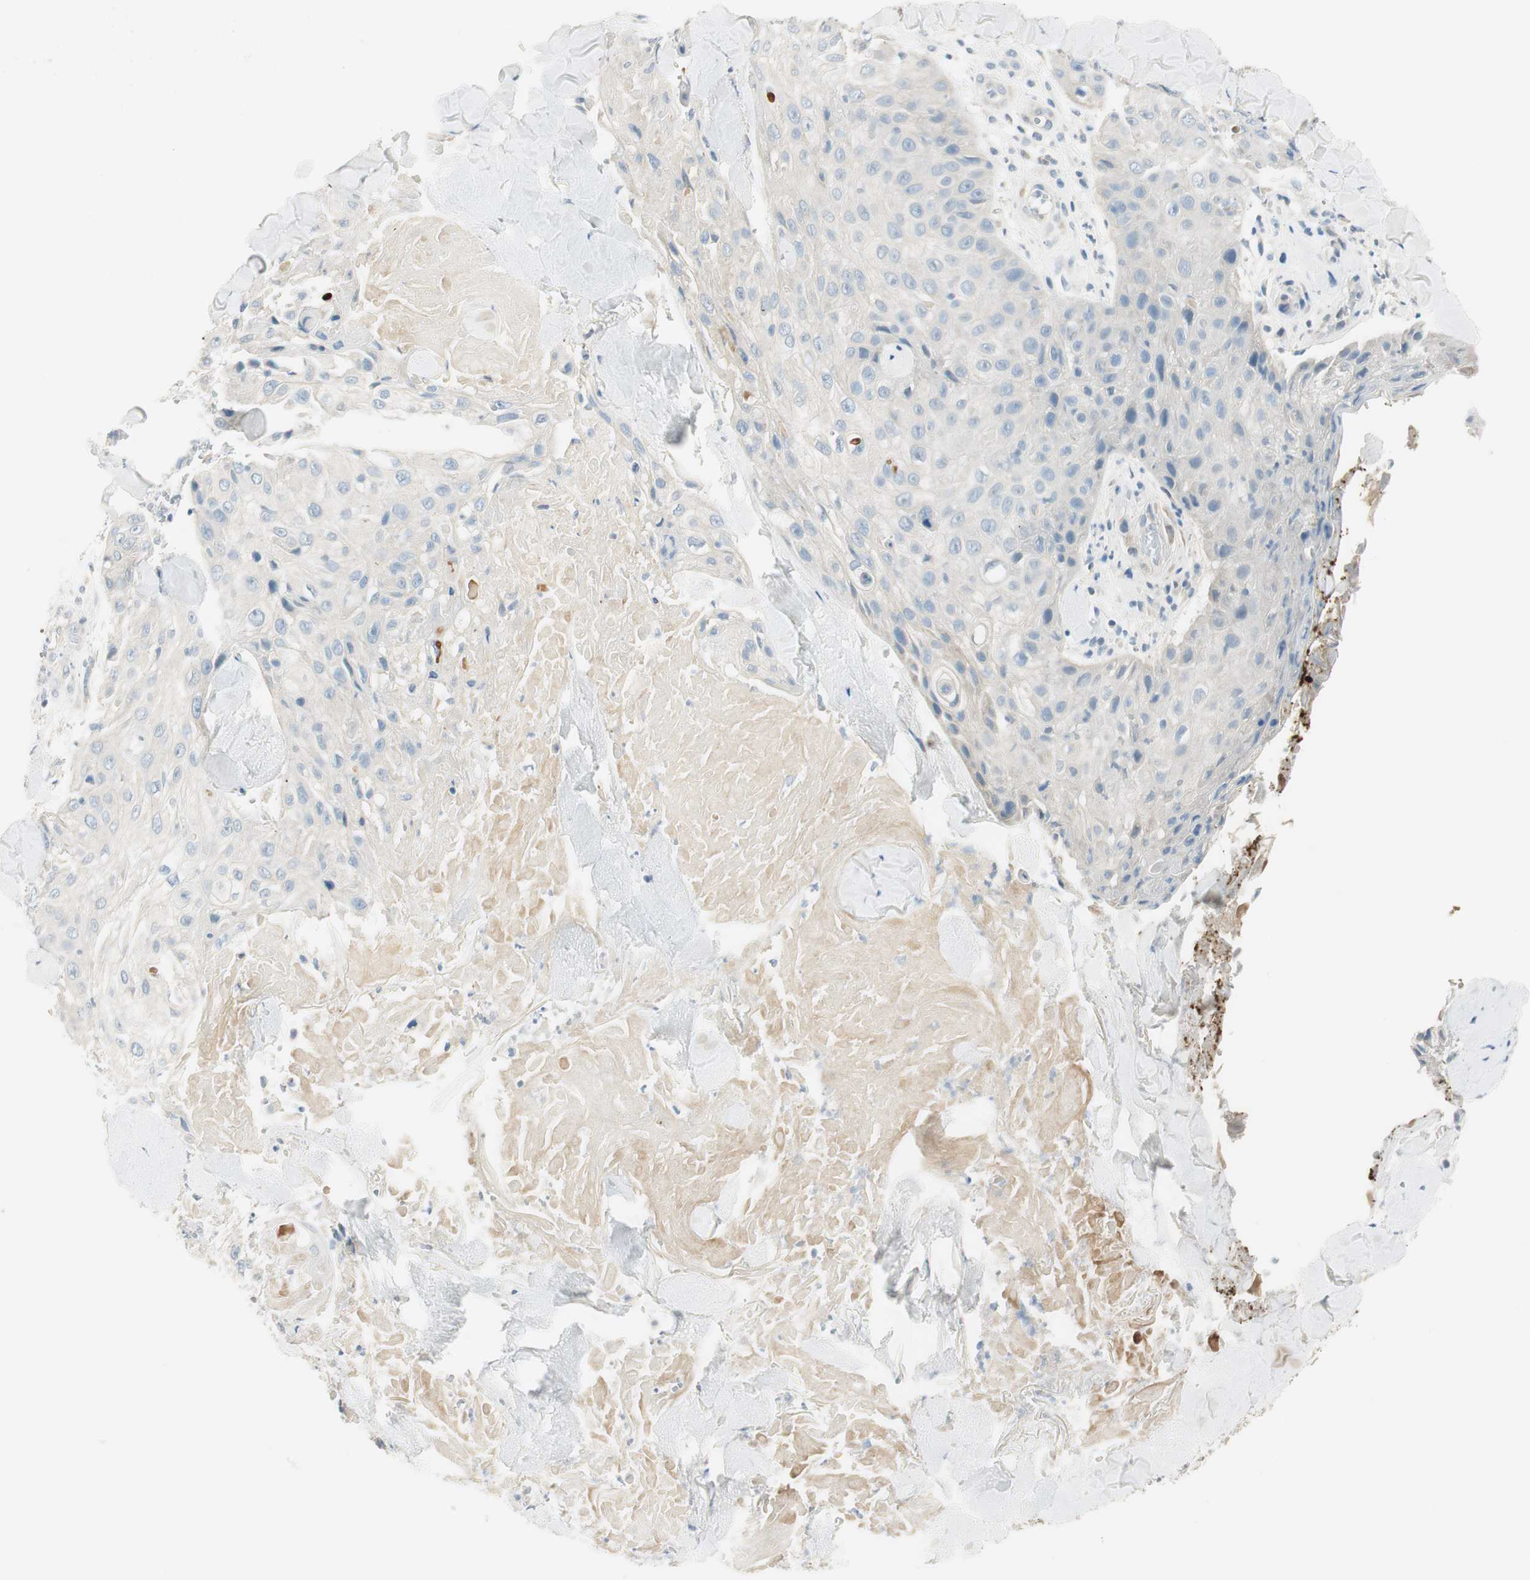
{"staining": {"intensity": "negative", "quantity": "none", "location": "none"}, "tissue": "skin cancer", "cell_type": "Tumor cells", "image_type": "cancer", "snomed": [{"axis": "morphology", "description": "Squamous cell carcinoma, NOS"}, {"axis": "topography", "description": "Skin"}], "caption": "IHC of human skin cancer (squamous cell carcinoma) reveals no expression in tumor cells. (DAB IHC, high magnification).", "gene": "TACR3", "patient": {"sex": "male", "age": 86}}